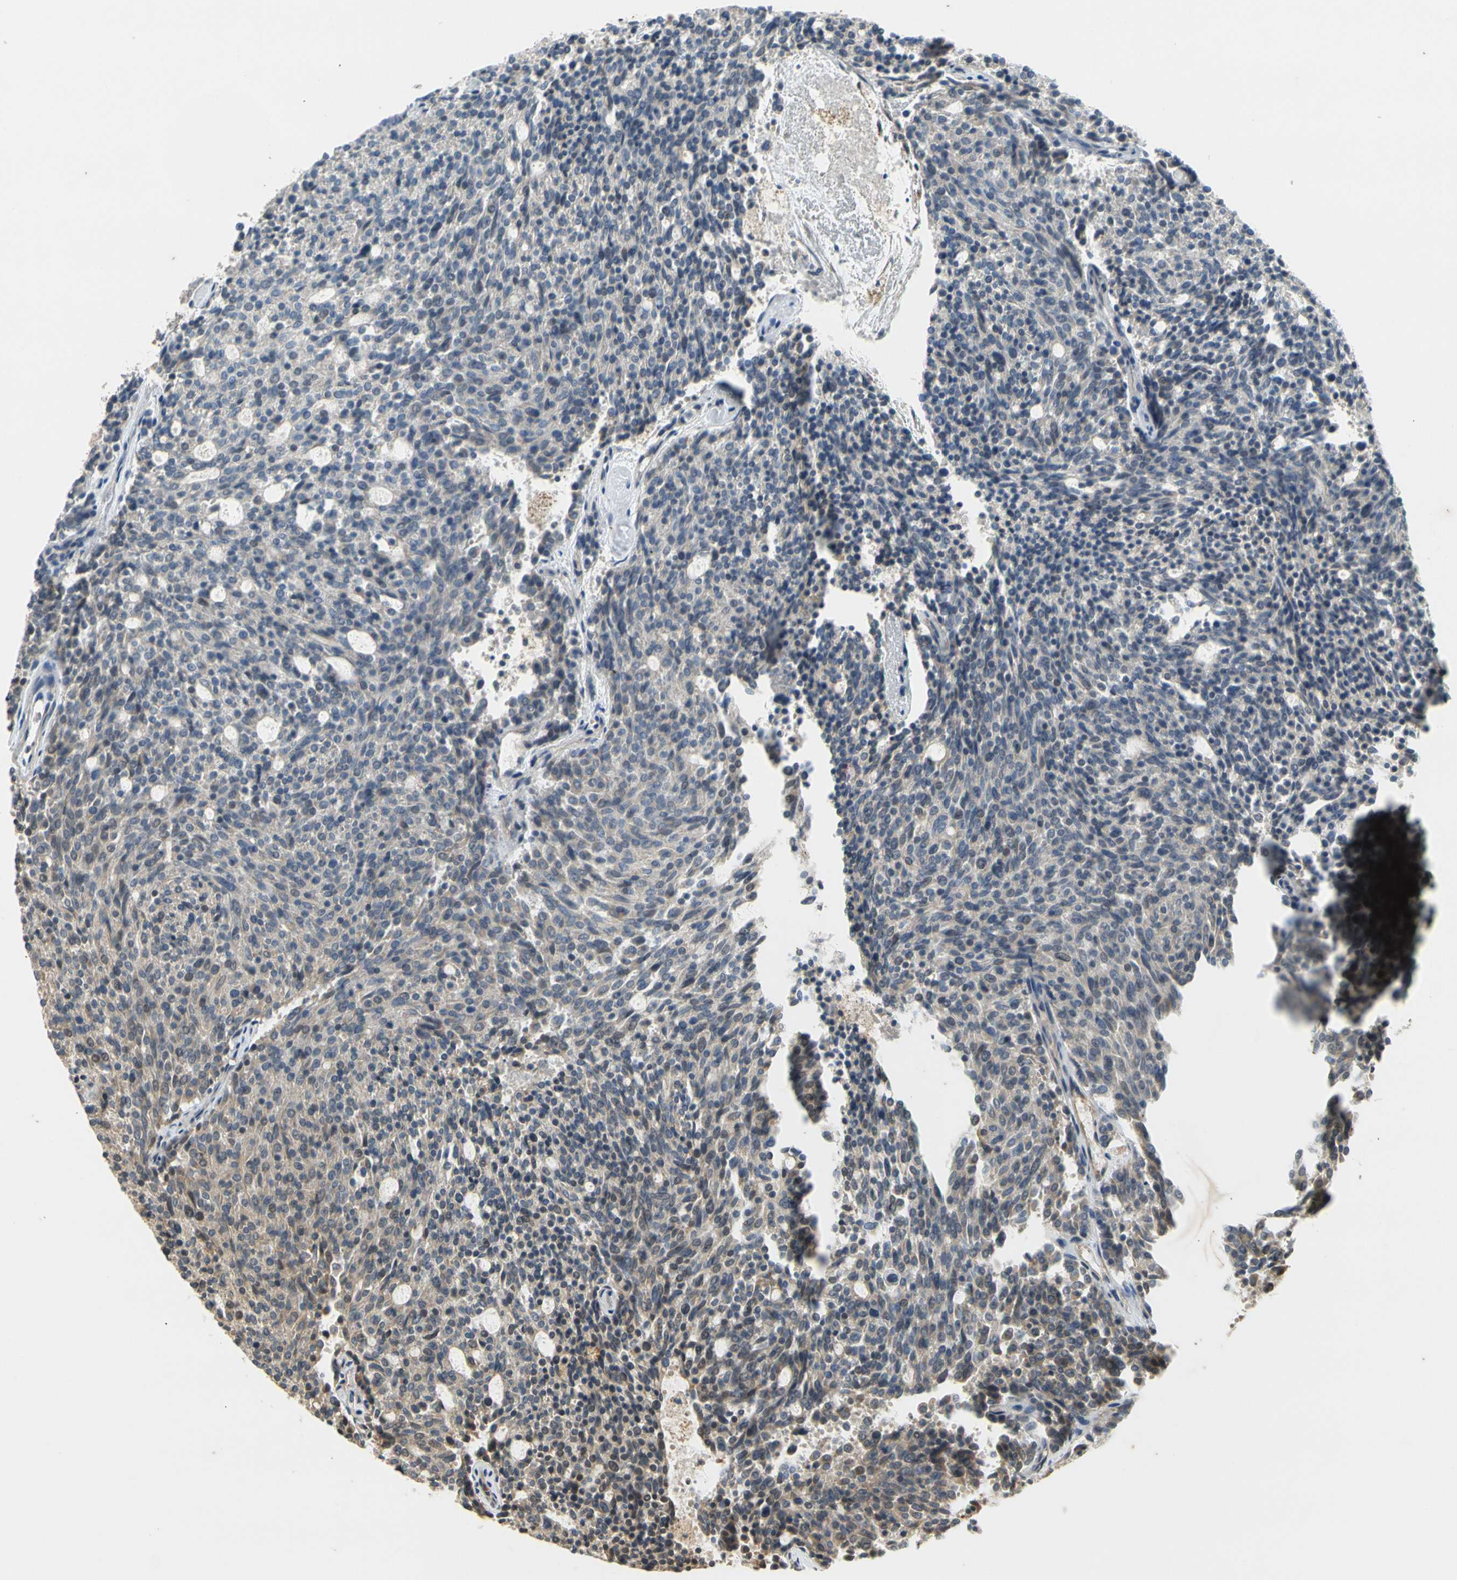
{"staining": {"intensity": "weak", "quantity": ">75%", "location": "cytoplasmic/membranous"}, "tissue": "carcinoid", "cell_type": "Tumor cells", "image_type": "cancer", "snomed": [{"axis": "morphology", "description": "Carcinoid, malignant, NOS"}, {"axis": "topography", "description": "Pancreas"}], "caption": "Protein positivity by IHC displays weak cytoplasmic/membranous staining in about >75% of tumor cells in carcinoid.", "gene": "ATP2C1", "patient": {"sex": "female", "age": 54}}